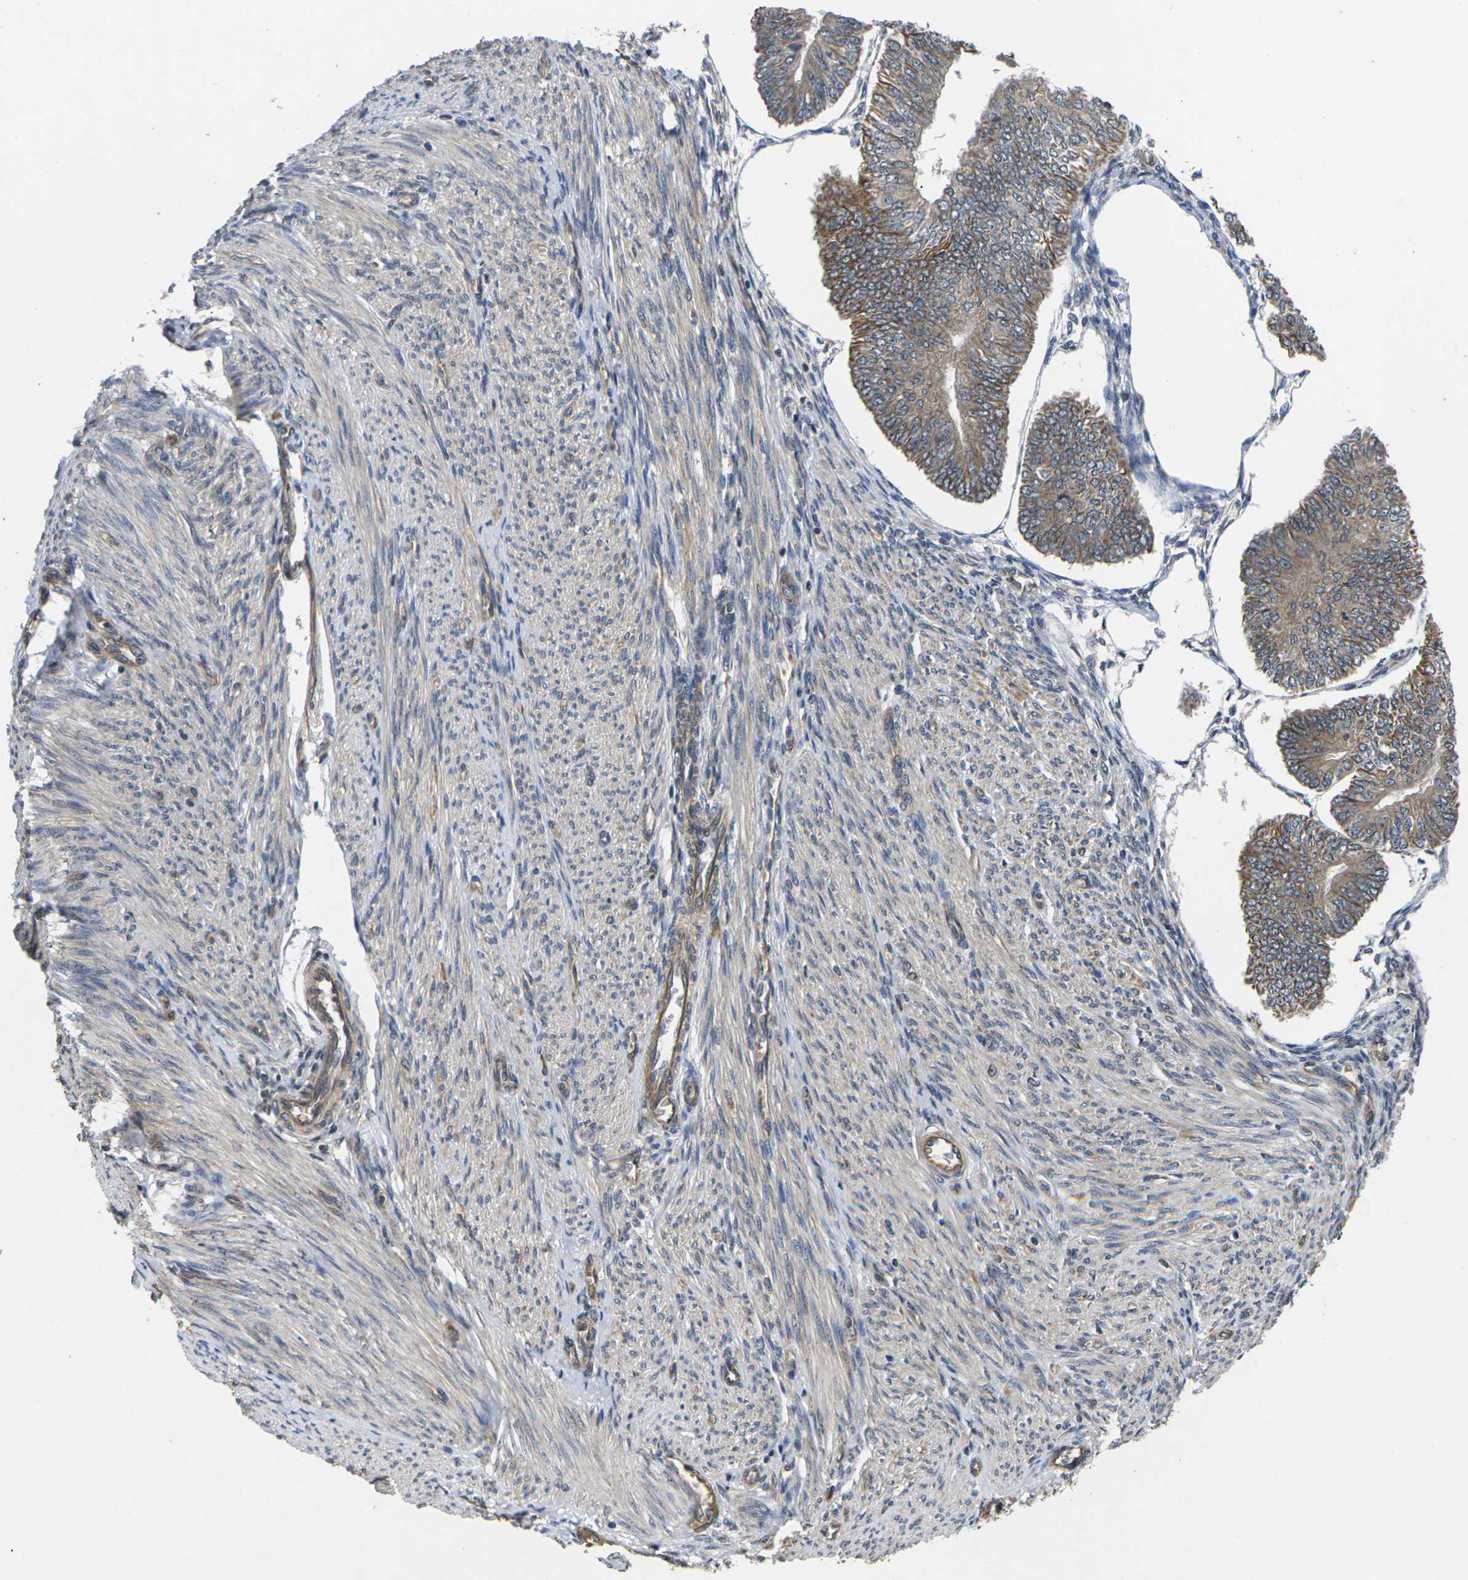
{"staining": {"intensity": "moderate", "quantity": ">75%", "location": "cytoplasmic/membranous"}, "tissue": "endometrial cancer", "cell_type": "Tumor cells", "image_type": "cancer", "snomed": [{"axis": "morphology", "description": "Adenocarcinoma, NOS"}, {"axis": "topography", "description": "Endometrium"}], "caption": "Protein expression analysis of endometrial cancer (adenocarcinoma) demonstrates moderate cytoplasmic/membranous staining in about >75% of tumor cells.", "gene": "DKK2", "patient": {"sex": "female", "age": 58}}